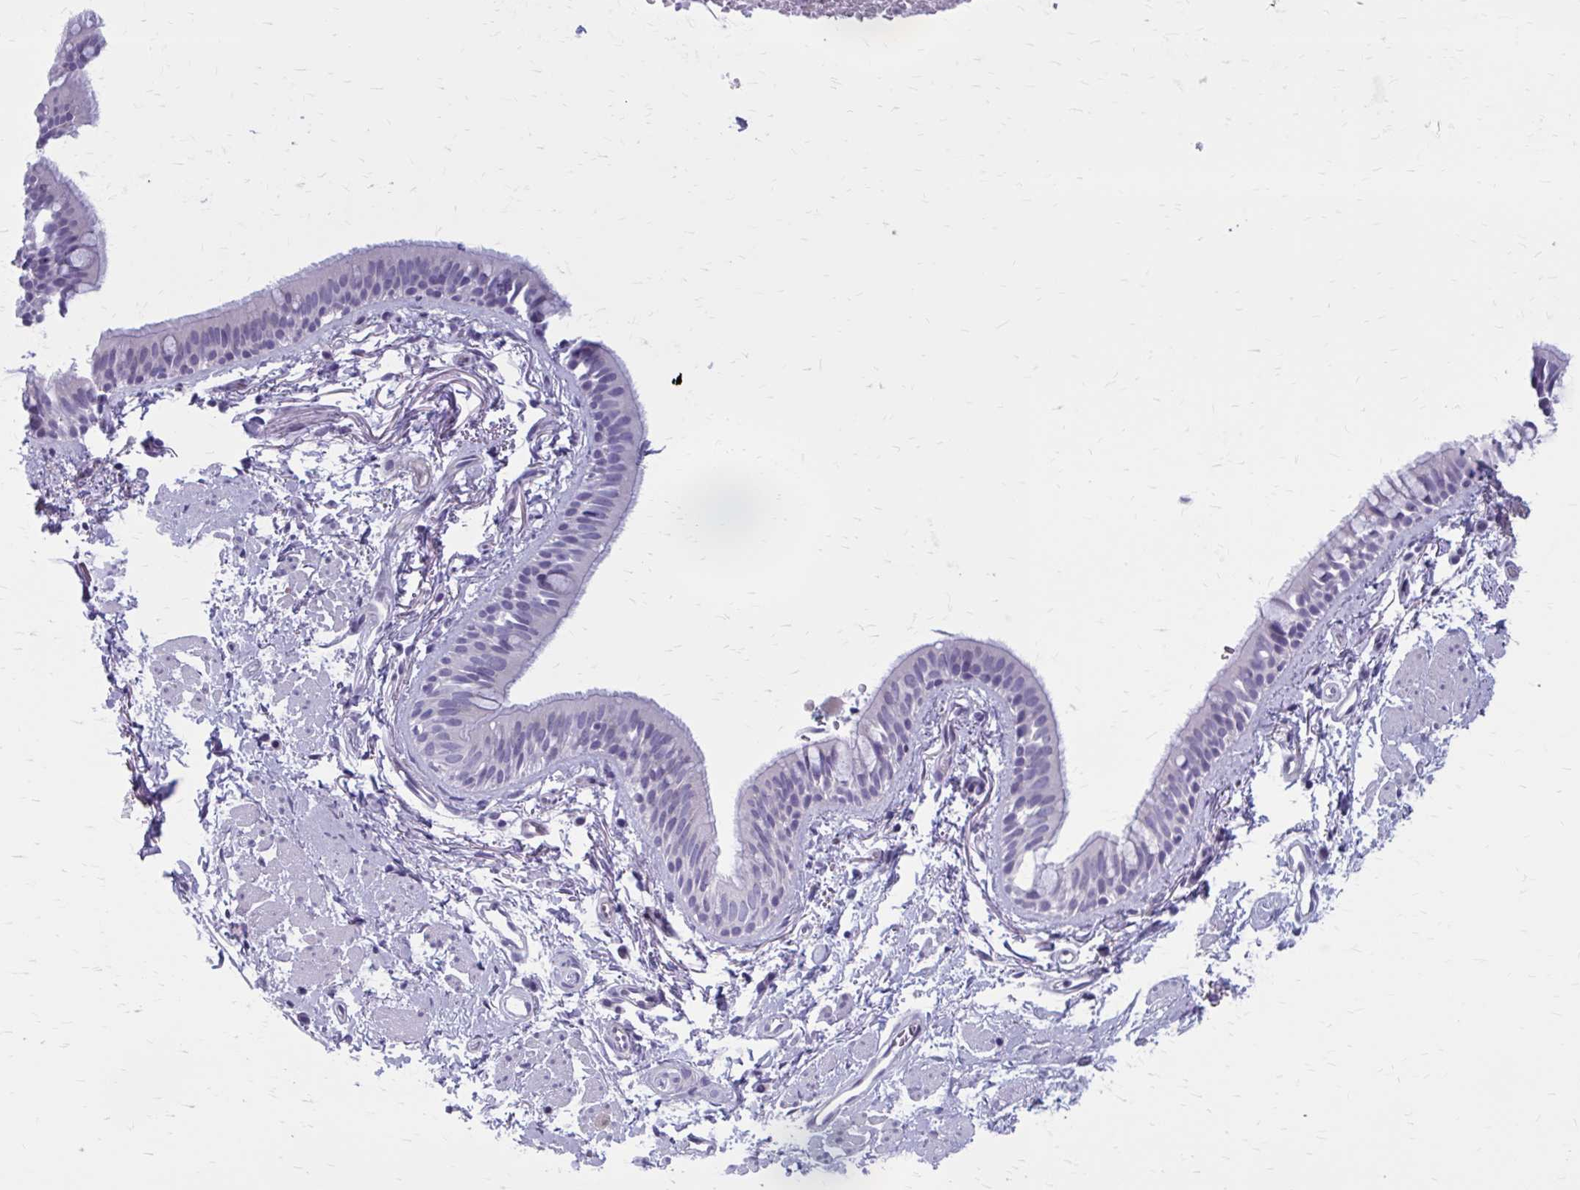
{"staining": {"intensity": "negative", "quantity": "none", "location": "none"}, "tissue": "bronchus", "cell_type": "Respiratory epithelial cells", "image_type": "normal", "snomed": [{"axis": "morphology", "description": "Normal tissue, NOS"}, {"axis": "topography", "description": "Lymph node"}, {"axis": "topography", "description": "Cartilage tissue"}, {"axis": "topography", "description": "Bronchus"}], "caption": "The image shows no staining of respiratory epithelial cells in normal bronchus. (DAB (3,3'-diaminobenzidine) immunohistochemistry with hematoxylin counter stain).", "gene": "CASQ2", "patient": {"sex": "female", "age": 70}}